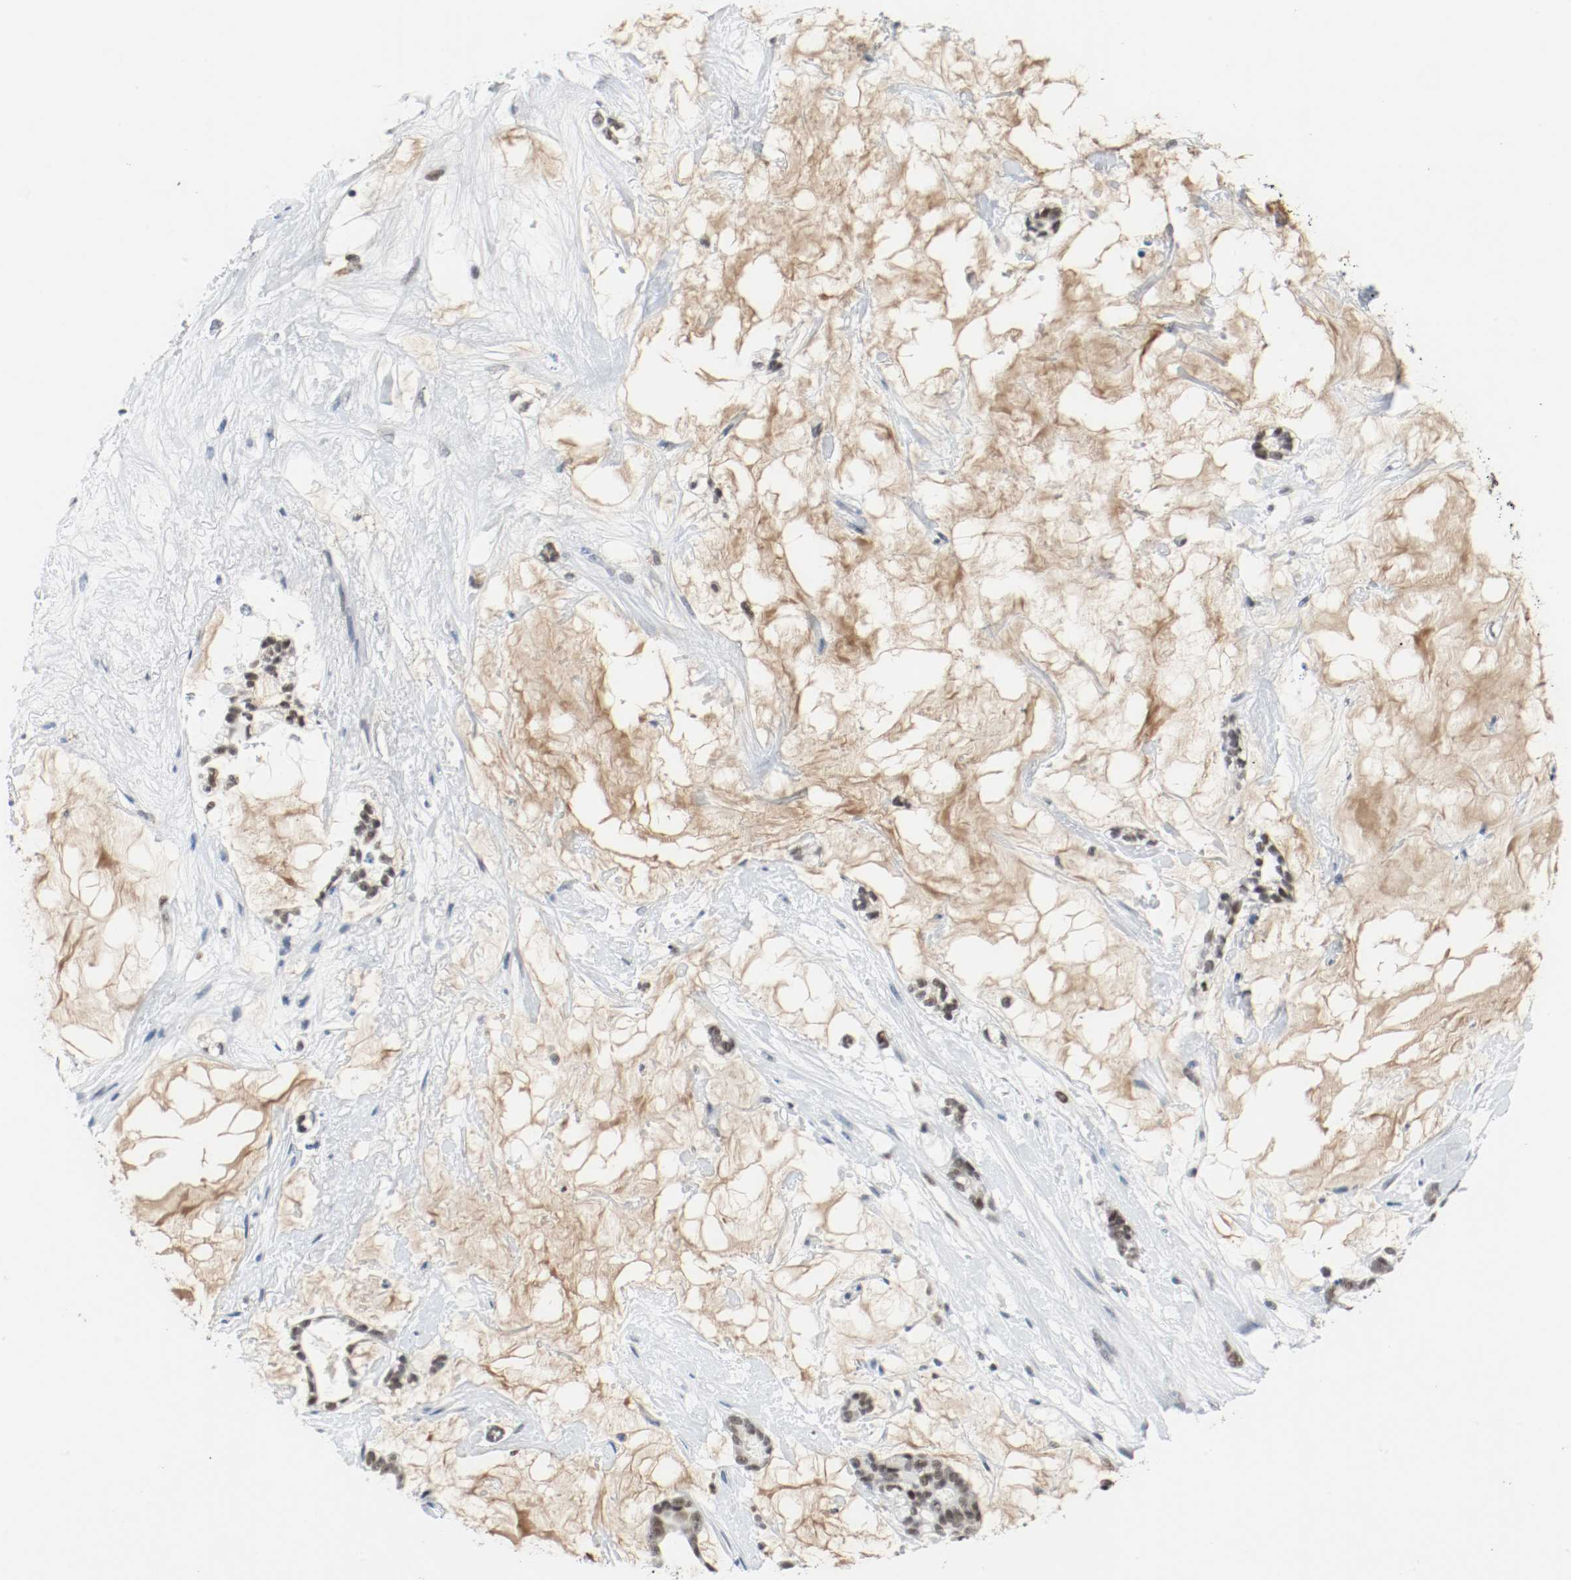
{"staining": {"intensity": "moderate", "quantity": "25%-75%", "location": "nuclear"}, "tissue": "pancreatic cancer", "cell_type": "Tumor cells", "image_type": "cancer", "snomed": [{"axis": "morphology", "description": "Adenocarcinoma, NOS"}, {"axis": "topography", "description": "Pancreas"}], "caption": "Protein staining of pancreatic cancer tissue shows moderate nuclear positivity in about 25%-75% of tumor cells.", "gene": "ASH1L", "patient": {"sex": "female", "age": 73}}